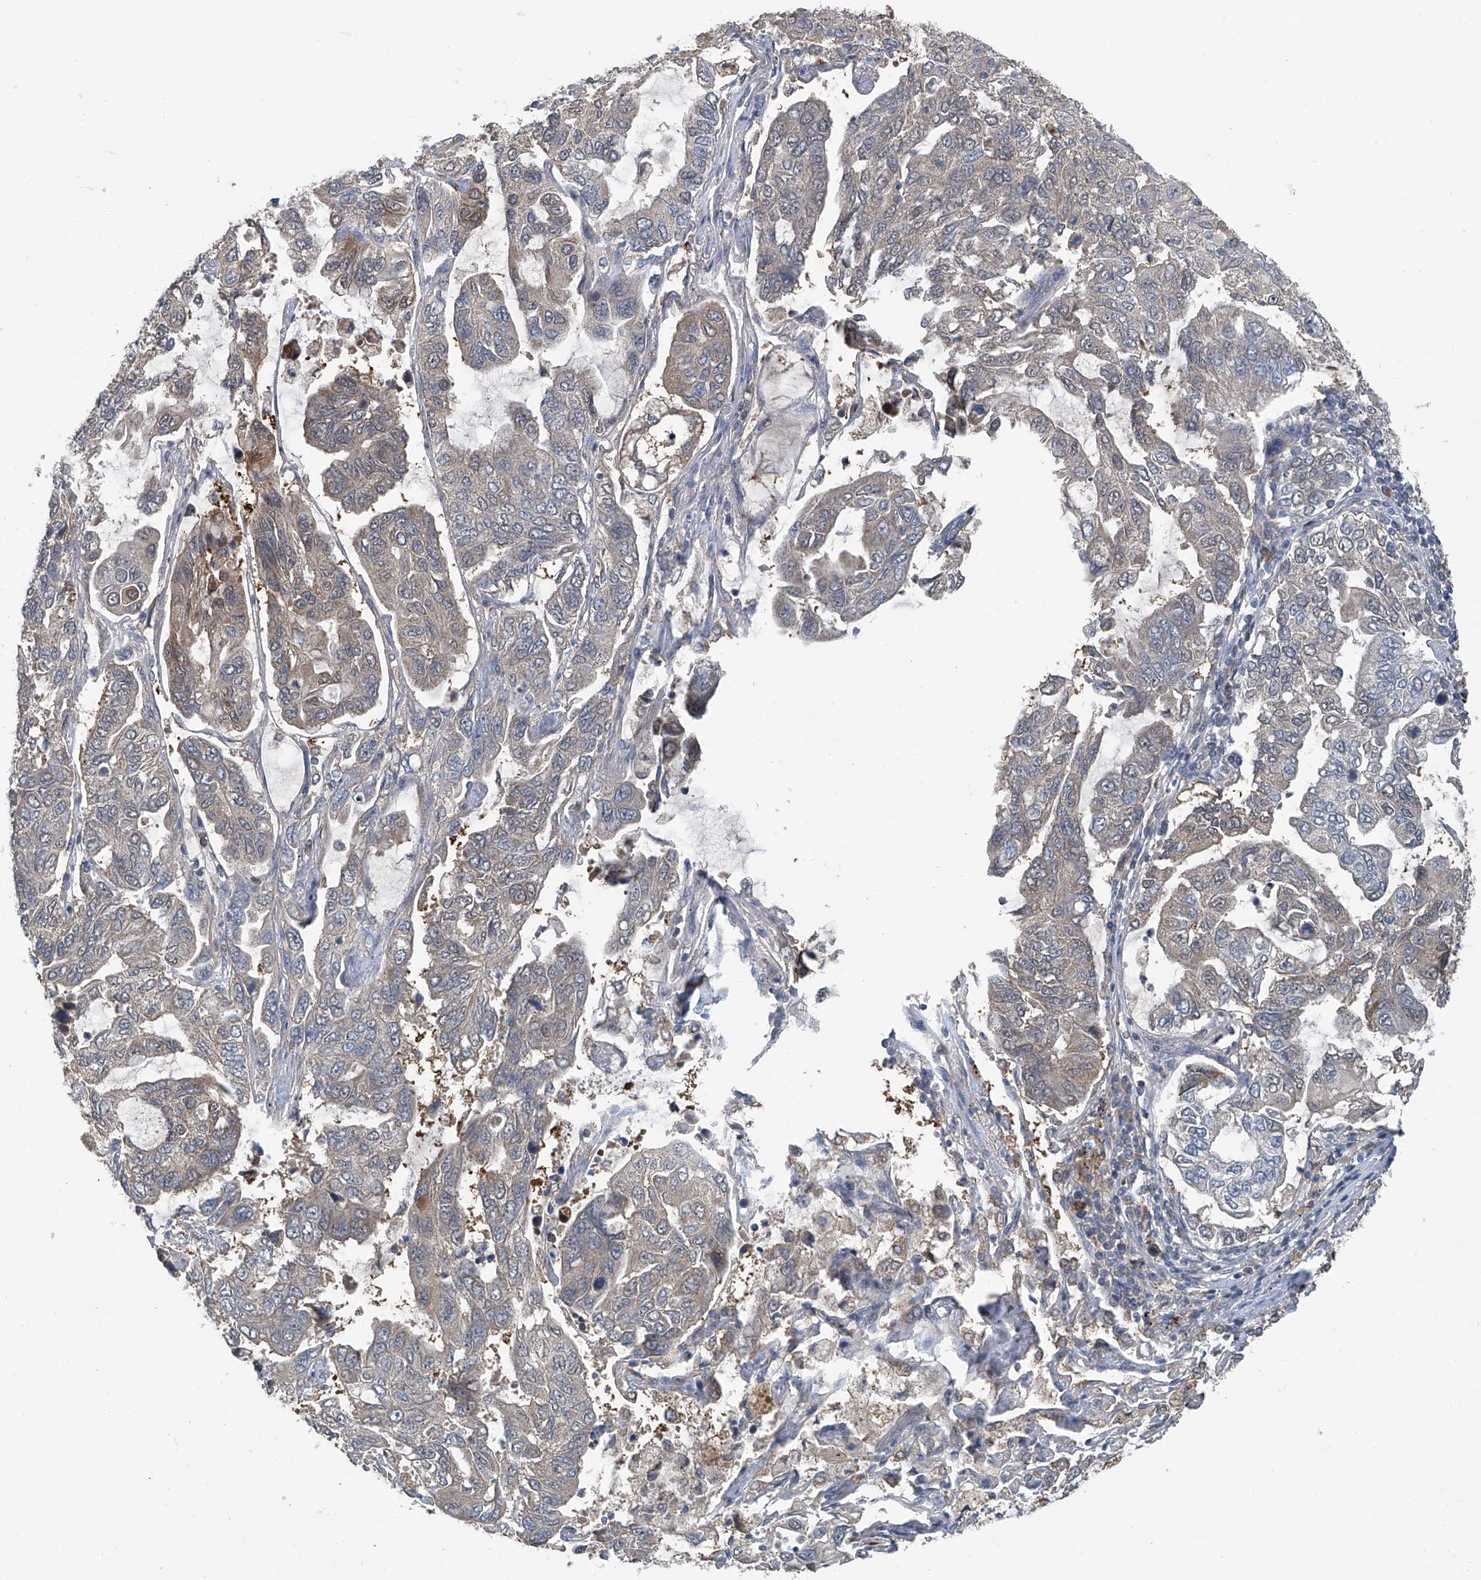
{"staining": {"intensity": "moderate", "quantity": "25%-75%", "location": "cytoplasmic/membranous"}, "tissue": "lung cancer", "cell_type": "Tumor cells", "image_type": "cancer", "snomed": [{"axis": "morphology", "description": "Adenocarcinoma, NOS"}, {"axis": "topography", "description": "Lung"}], "caption": "This histopathology image shows immunohistochemistry (IHC) staining of lung adenocarcinoma, with medium moderate cytoplasmic/membranous staining in approximately 25%-75% of tumor cells.", "gene": "ANKRD34A", "patient": {"sex": "male", "age": 64}}